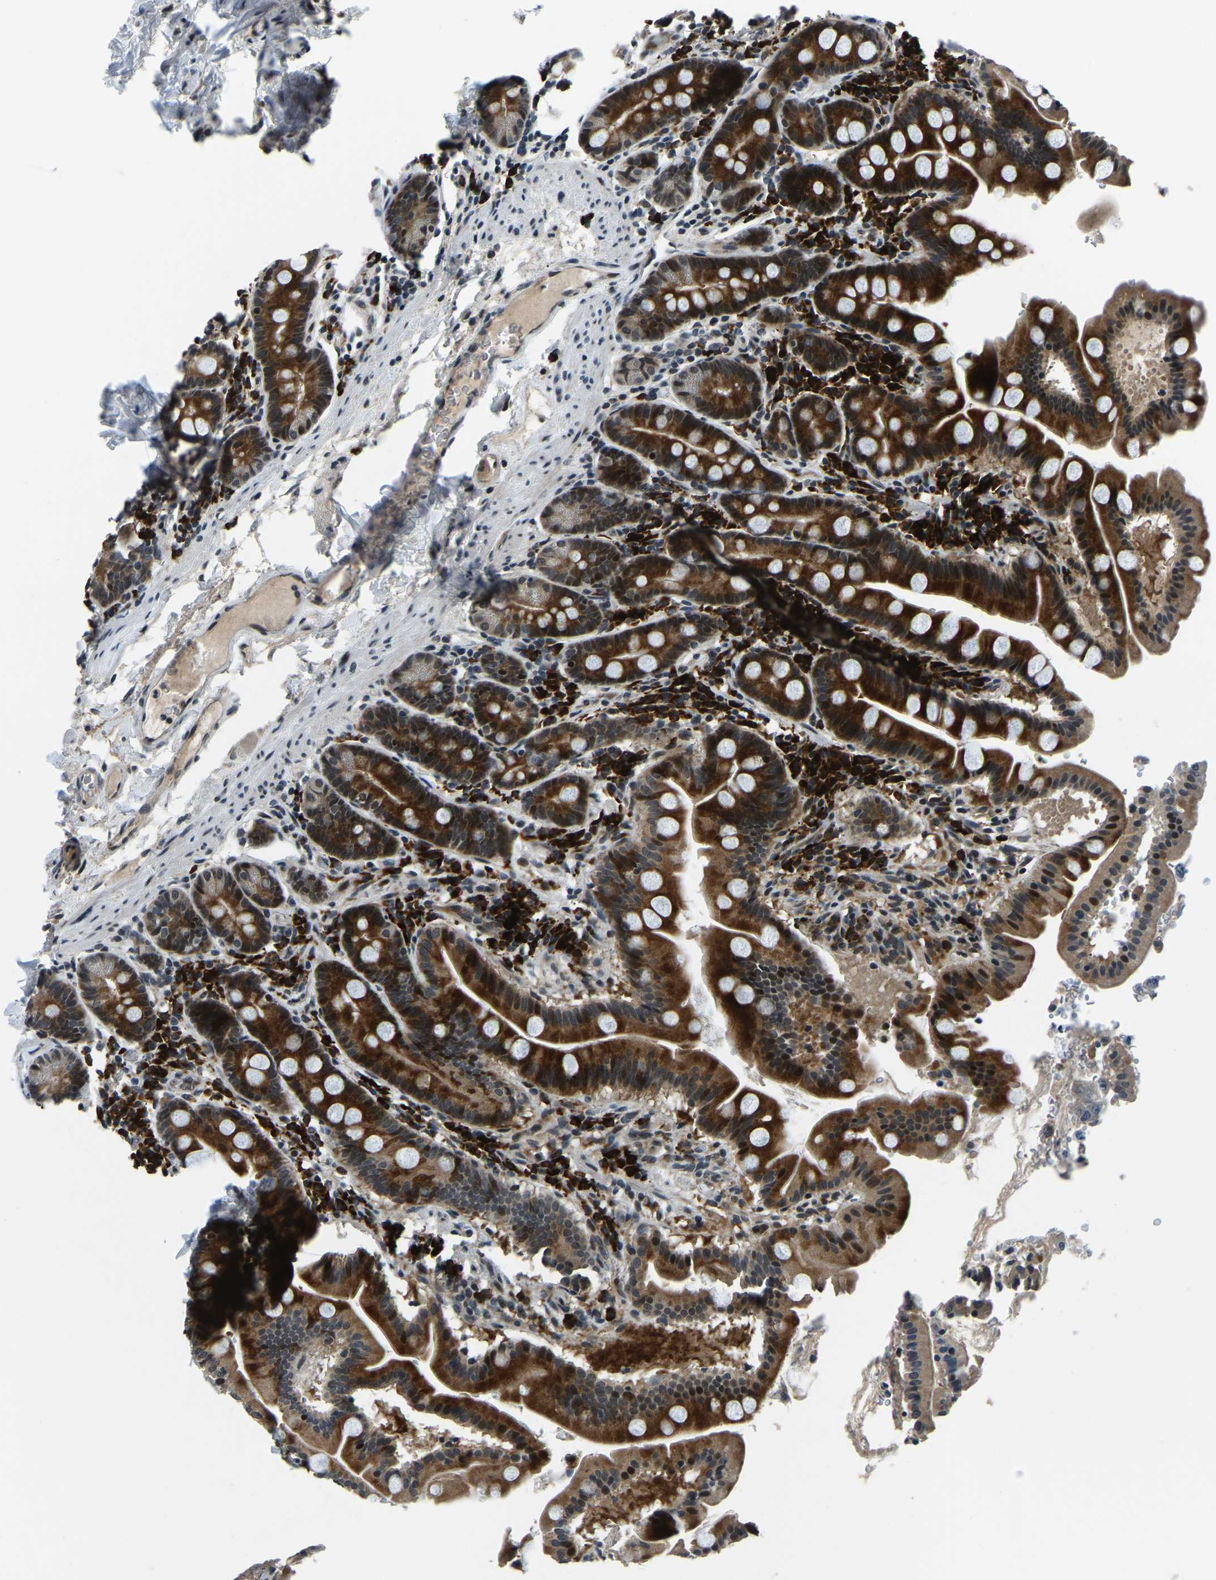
{"staining": {"intensity": "strong", "quantity": ">75%", "location": "cytoplasmic/membranous,nuclear"}, "tissue": "duodenum", "cell_type": "Glandular cells", "image_type": "normal", "snomed": [{"axis": "morphology", "description": "Normal tissue, NOS"}, {"axis": "topography", "description": "Duodenum"}], "caption": "Immunohistochemical staining of normal duodenum demonstrates strong cytoplasmic/membranous,nuclear protein staining in approximately >75% of glandular cells. (brown staining indicates protein expression, while blue staining denotes nuclei).", "gene": "ING2", "patient": {"sex": "male", "age": 50}}